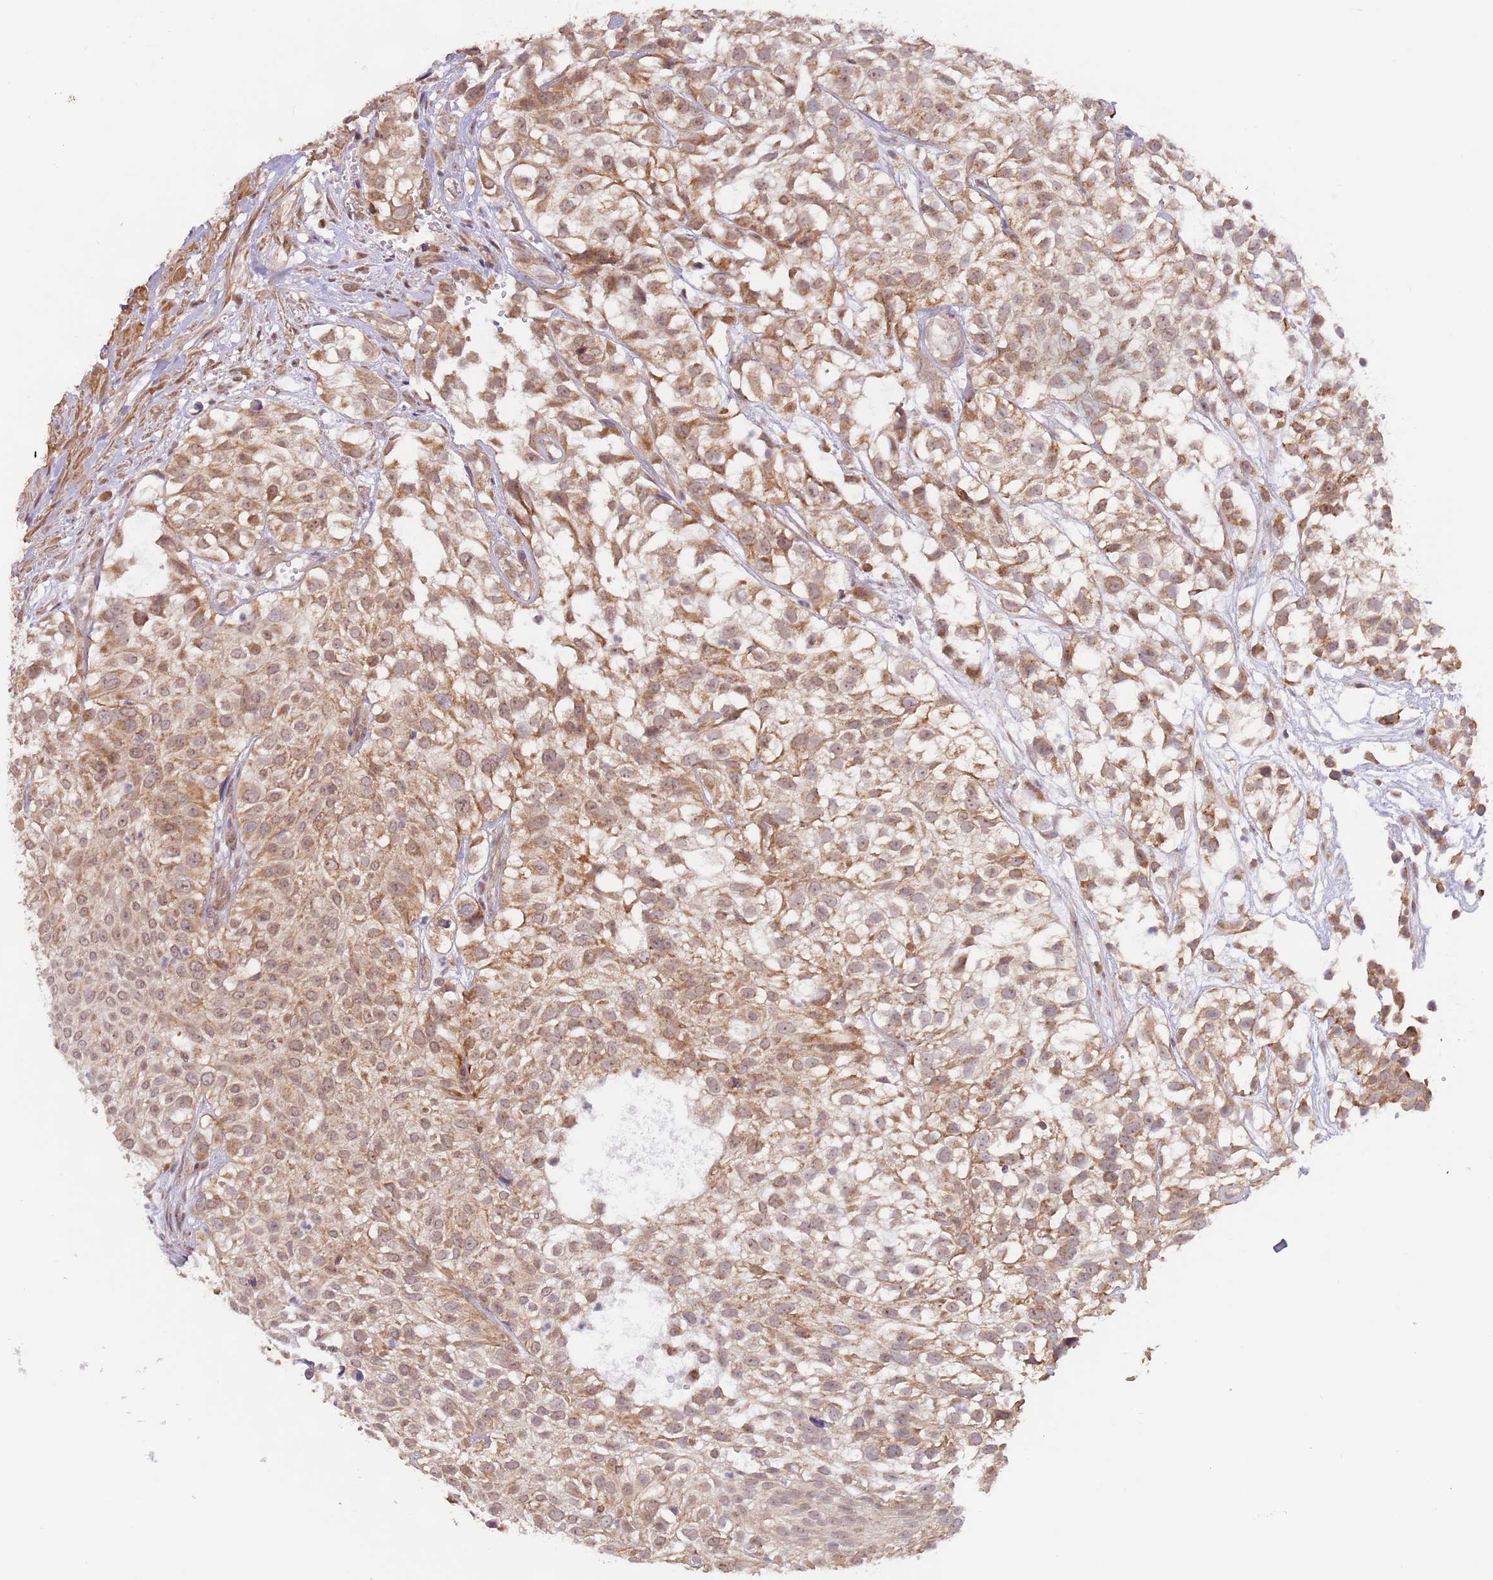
{"staining": {"intensity": "strong", "quantity": ">75%", "location": "cytoplasmic/membranous,nuclear"}, "tissue": "urothelial cancer", "cell_type": "Tumor cells", "image_type": "cancer", "snomed": [{"axis": "morphology", "description": "Urothelial carcinoma, High grade"}, {"axis": "topography", "description": "Urinary bladder"}], "caption": "Immunohistochemistry micrograph of human urothelial carcinoma (high-grade) stained for a protein (brown), which exhibits high levels of strong cytoplasmic/membranous and nuclear positivity in approximately >75% of tumor cells.", "gene": "UQCC3", "patient": {"sex": "male", "age": 56}}